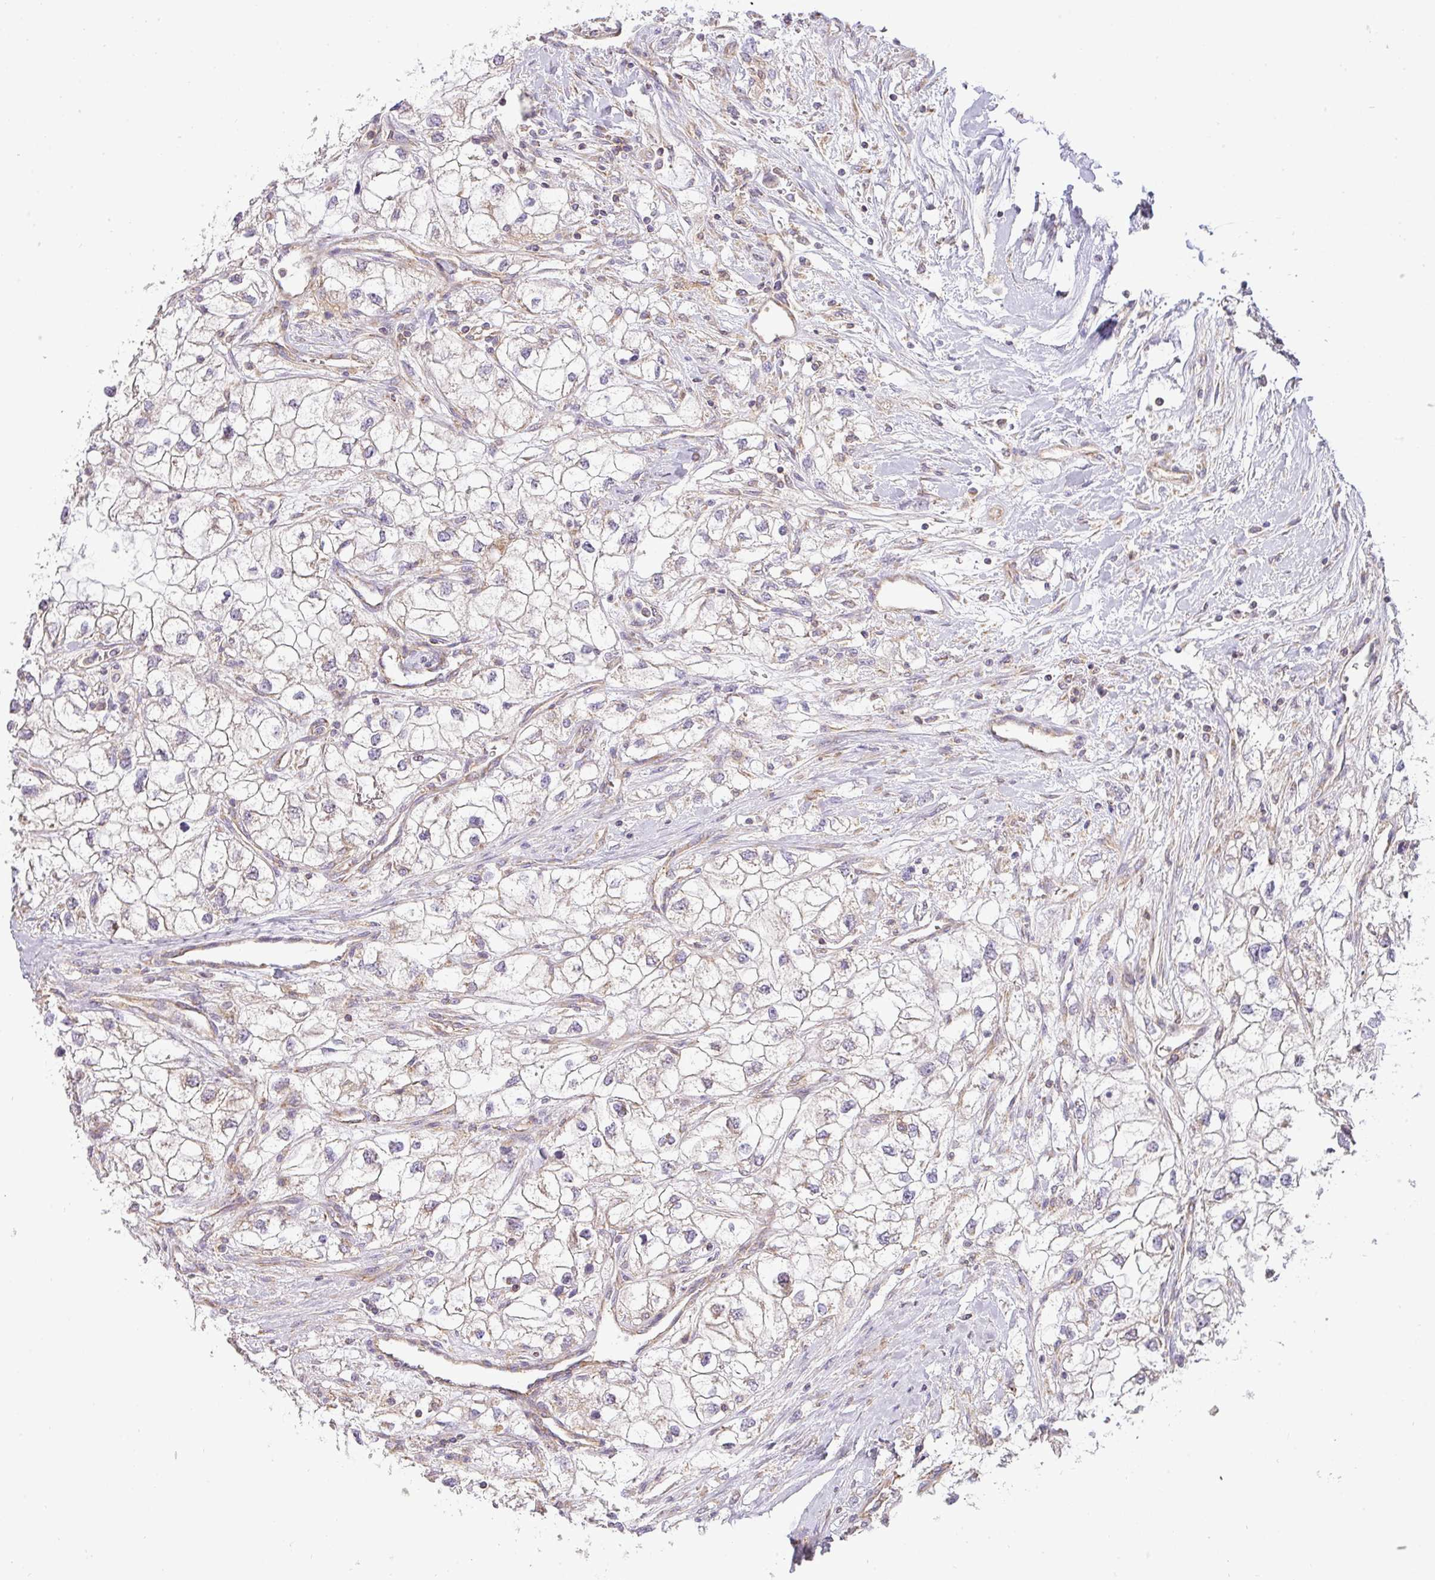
{"staining": {"intensity": "weak", "quantity": "25%-75%", "location": "cytoplasmic/membranous"}, "tissue": "renal cancer", "cell_type": "Tumor cells", "image_type": "cancer", "snomed": [{"axis": "morphology", "description": "Adenocarcinoma, NOS"}, {"axis": "topography", "description": "Kidney"}], "caption": "The image reveals immunohistochemical staining of renal cancer (adenocarcinoma). There is weak cytoplasmic/membranous positivity is seen in approximately 25%-75% of tumor cells.", "gene": "ZNF211", "patient": {"sex": "male", "age": 59}}